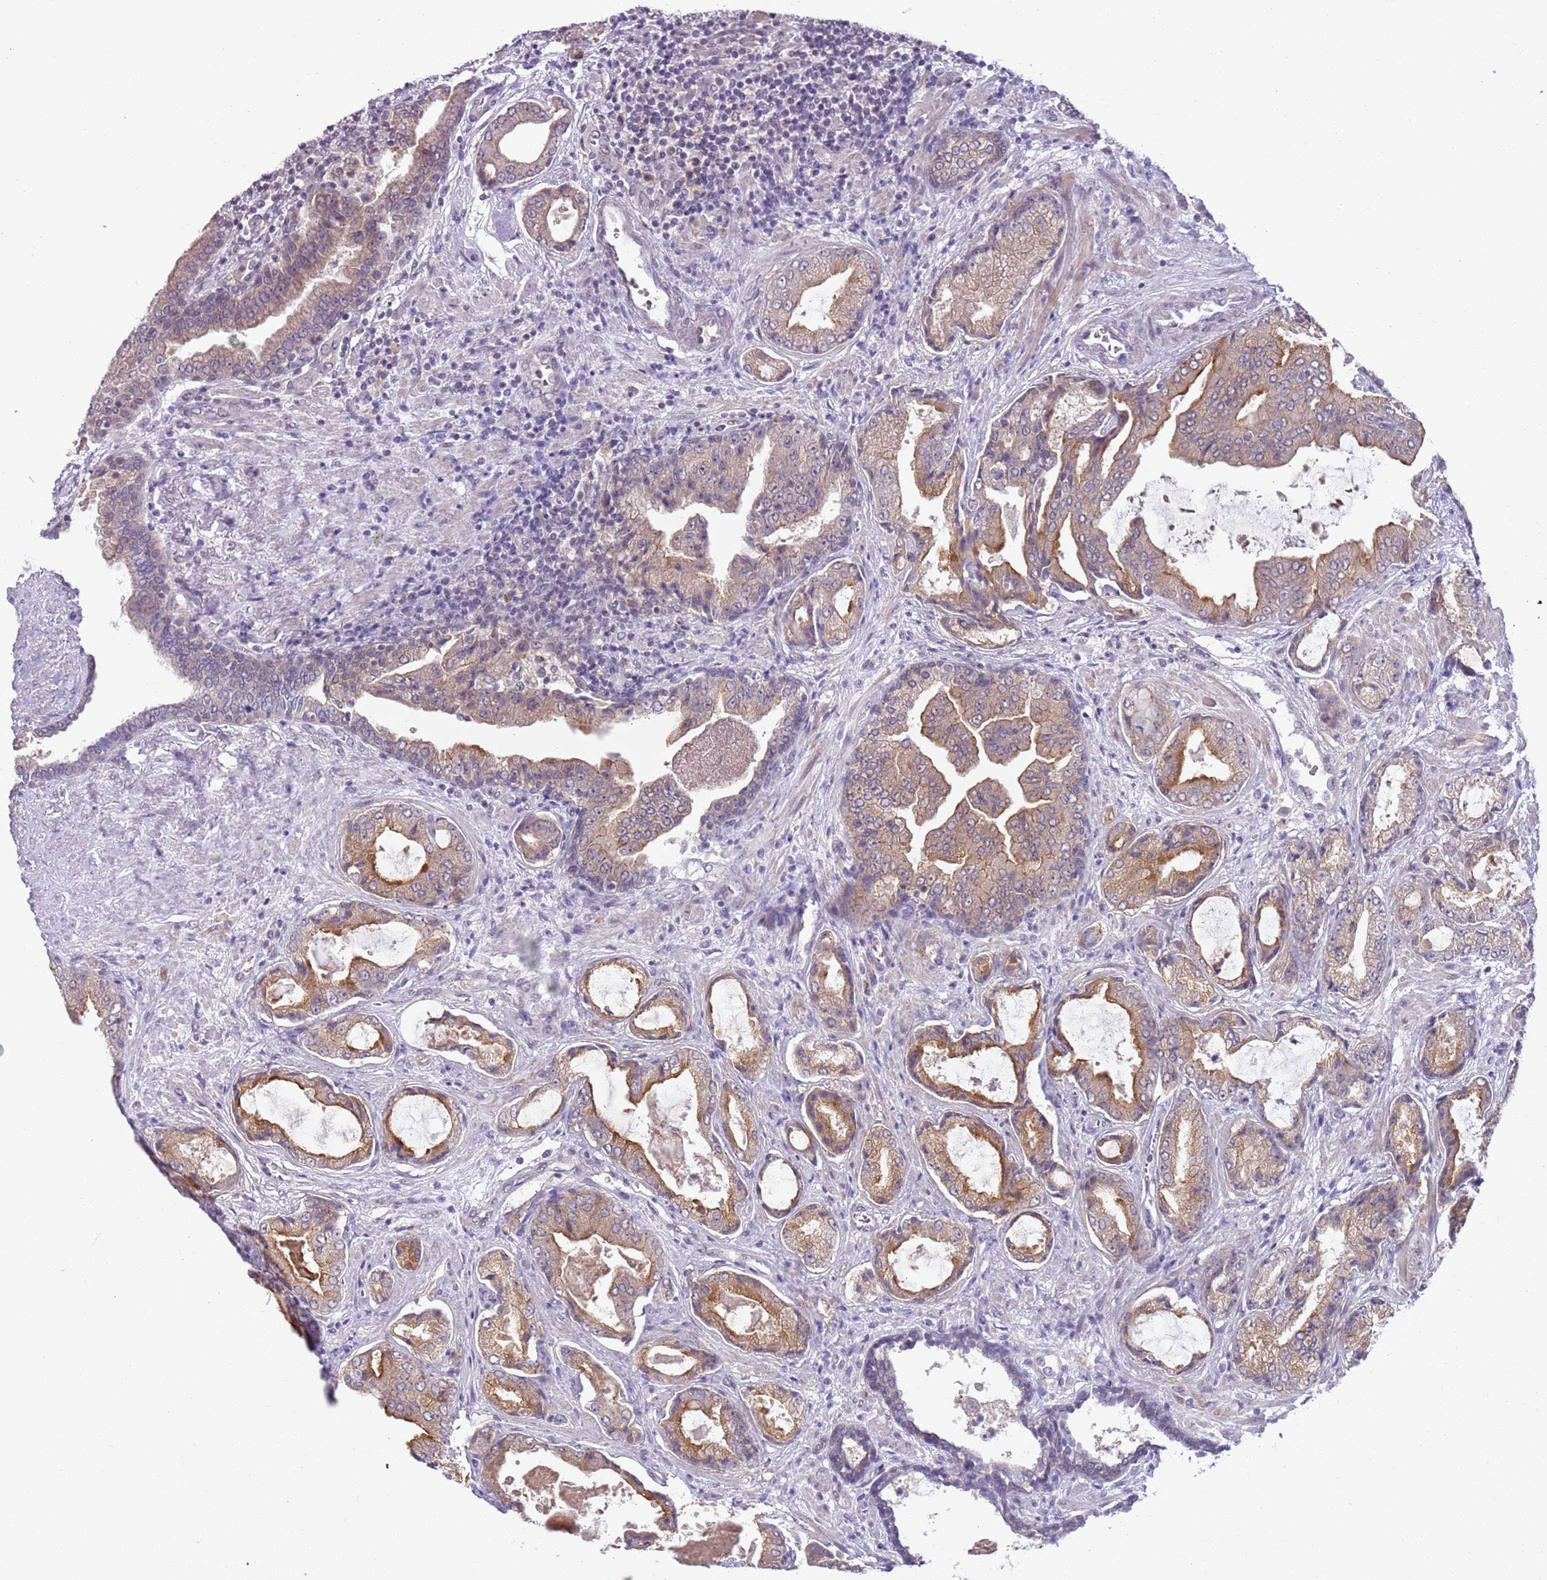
{"staining": {"intensity": "moderate", "quantity": ">75%", "location": "cytoplasmic/membranous"}, "tissue": "prostate cancer", "cell_type": "Tumor cells", "image_type": "cancer", "snomed": [{"axis": "morphology", "description": "Adenocarcinoma, High grade"}, {"axis": "topography", "description": "Prostate"}], "caption": "Immunohistochemistry (IHC) of prostate cancer (high-grade adenocarcinoma) exhibits medium levels of moderate cytoplasmic/membranous positivity in about >75% of tumor cells.", "gene": "TM2D1", "patient": {"sex": "male", "age": 68}}